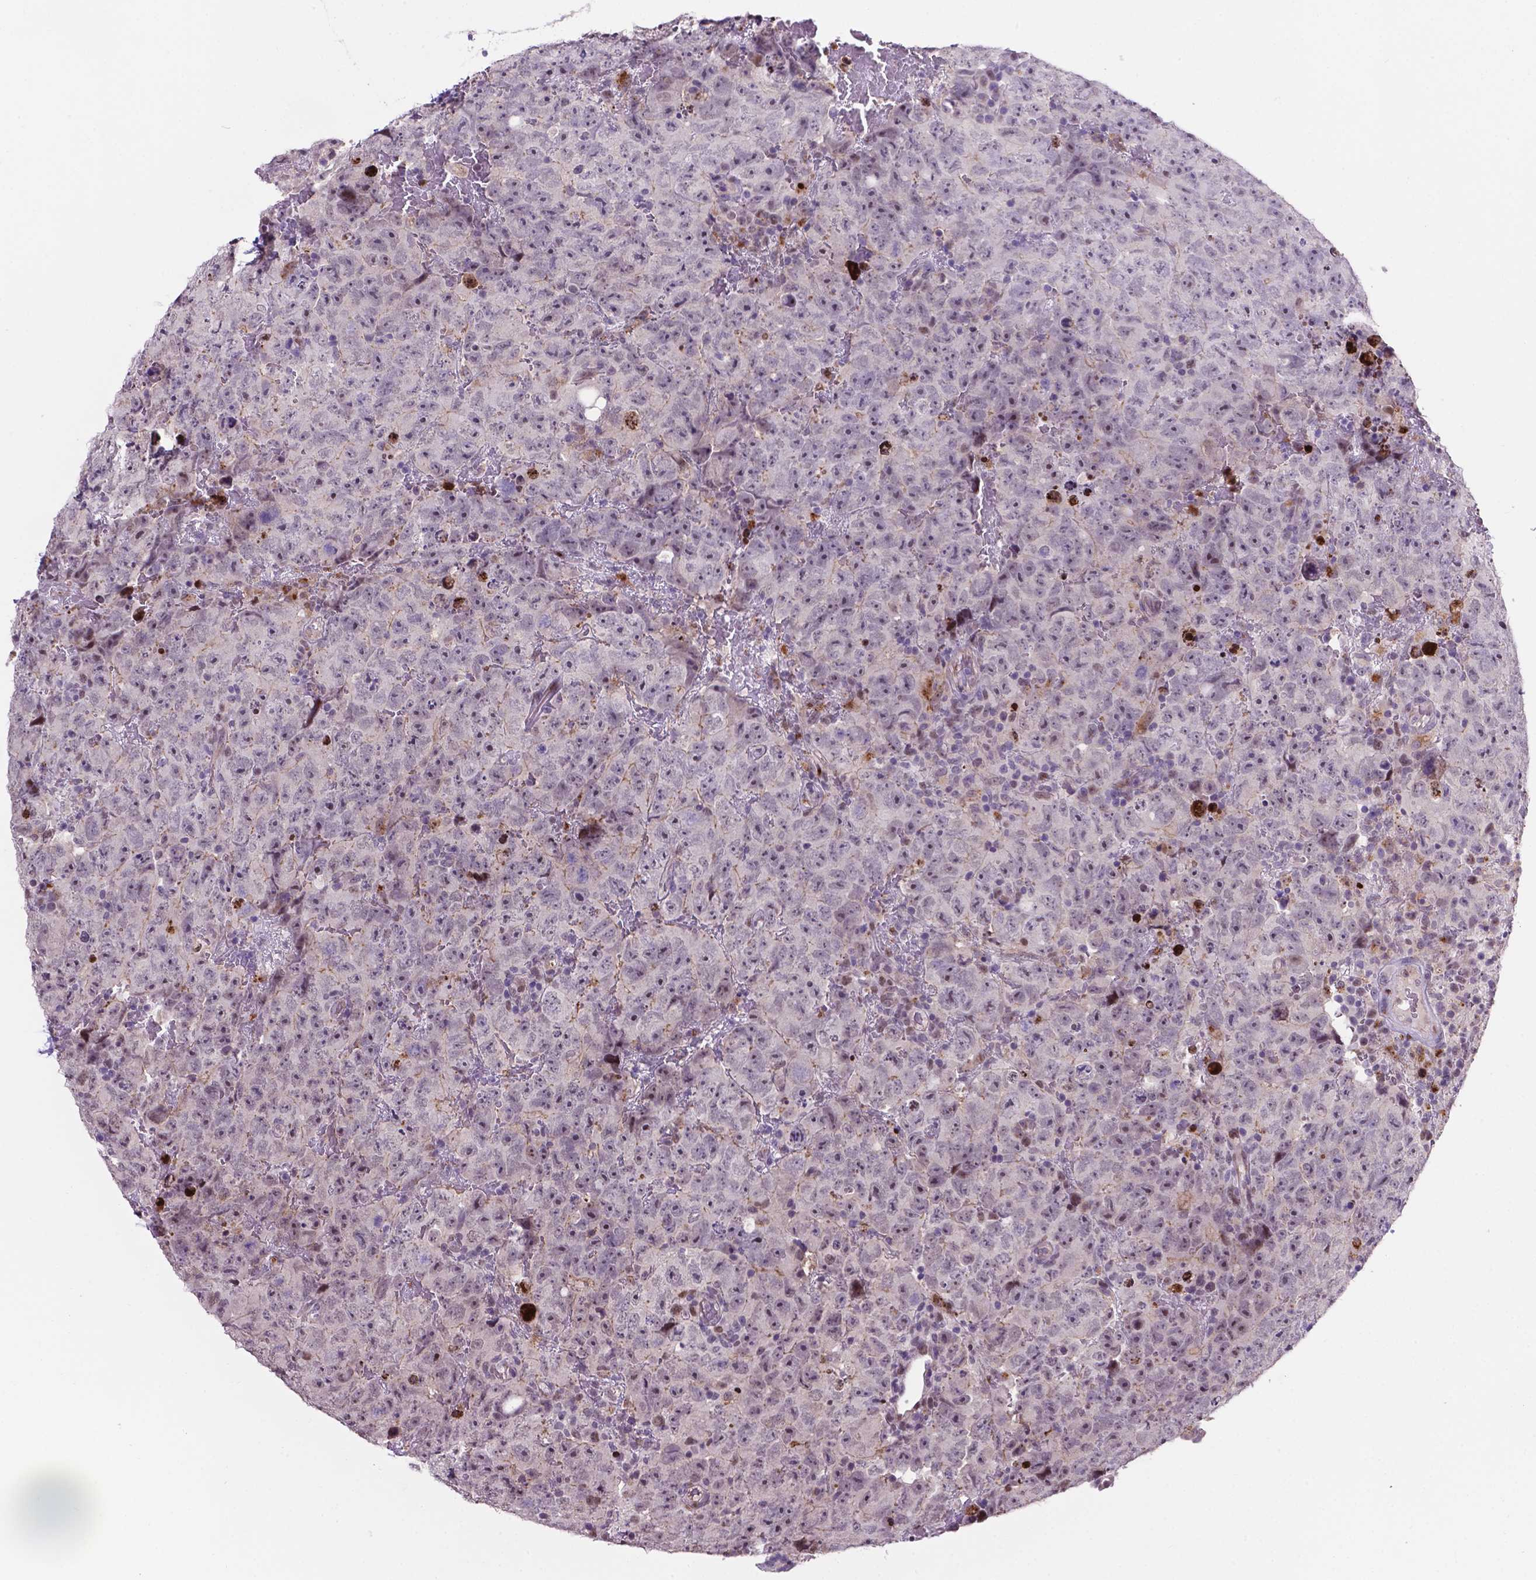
{"staining": {"intensity": "negative", "quantity": "none", "location": "none"}, "tissue": "testis cancer", "cell_type": "Tumor cells", "image_type": "cancer", "snomed": [{"axis": "morphology", "description": "Carcinoma, Embryonal, NOS"}, {"axis": "topography", "description": "Testis"}], "caption": "This is an IHC histopathology image of testis embryonal carcinoma. There is no positivity in tumor cells.", "gene": "SMAD3", "patient": {"sex": "male", "age": 24}}